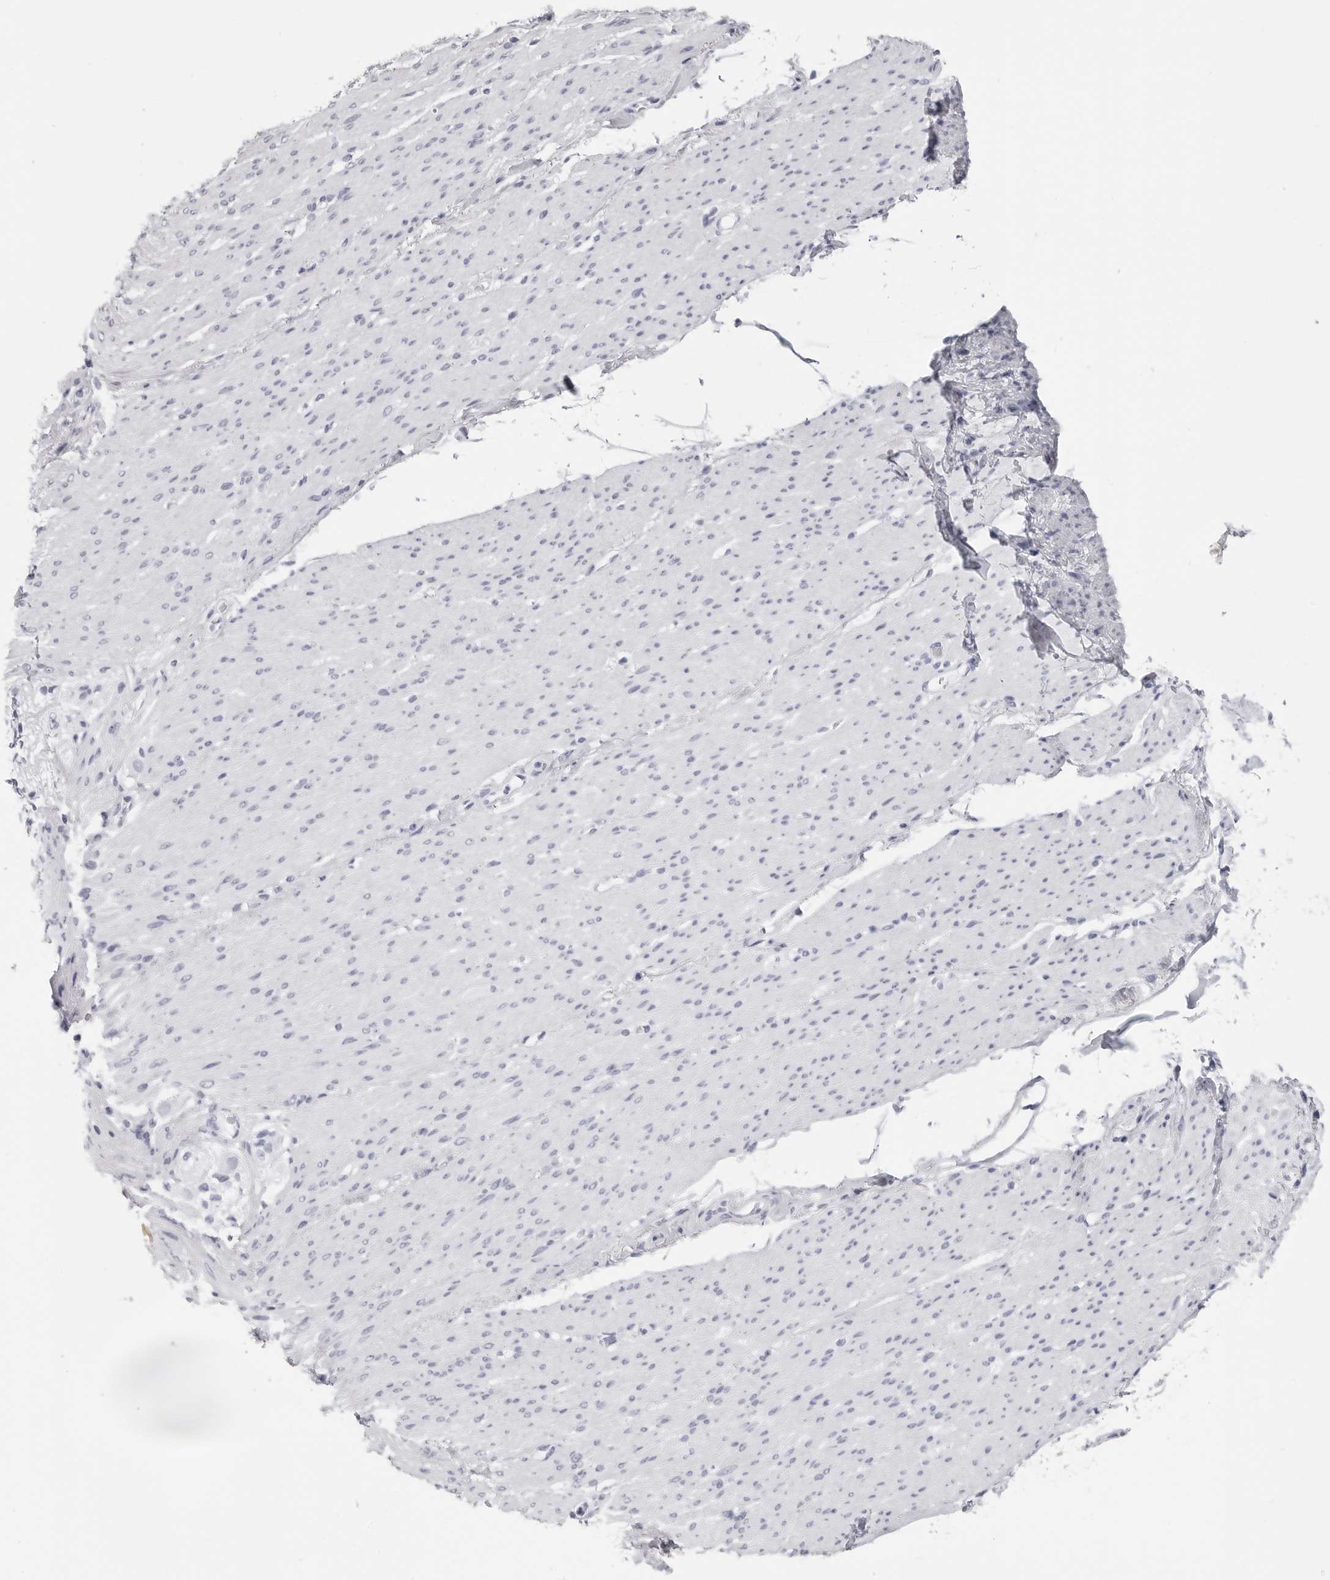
{"staining": {"intensity": "negative", "quantity": "none", "location": "none"}, "tissue": "smooth muscle", "cell_type": "Smooth muscle cells", "image_type": "normal", "snomed": [{"axis": "morphology", "description": "Normal tissue, NOS"}, {"axis": "topography", "description": "Colon"}, {"axis": "topography", "description": "Peripheral nerve tissue"}], "caption": "This is an immunohistochemistry photomicrograph of benign smooth muscle. There is no staining in smooth muscle cells.", "gene": "CST2", "patient": {"sex": "female", "age": 61}}